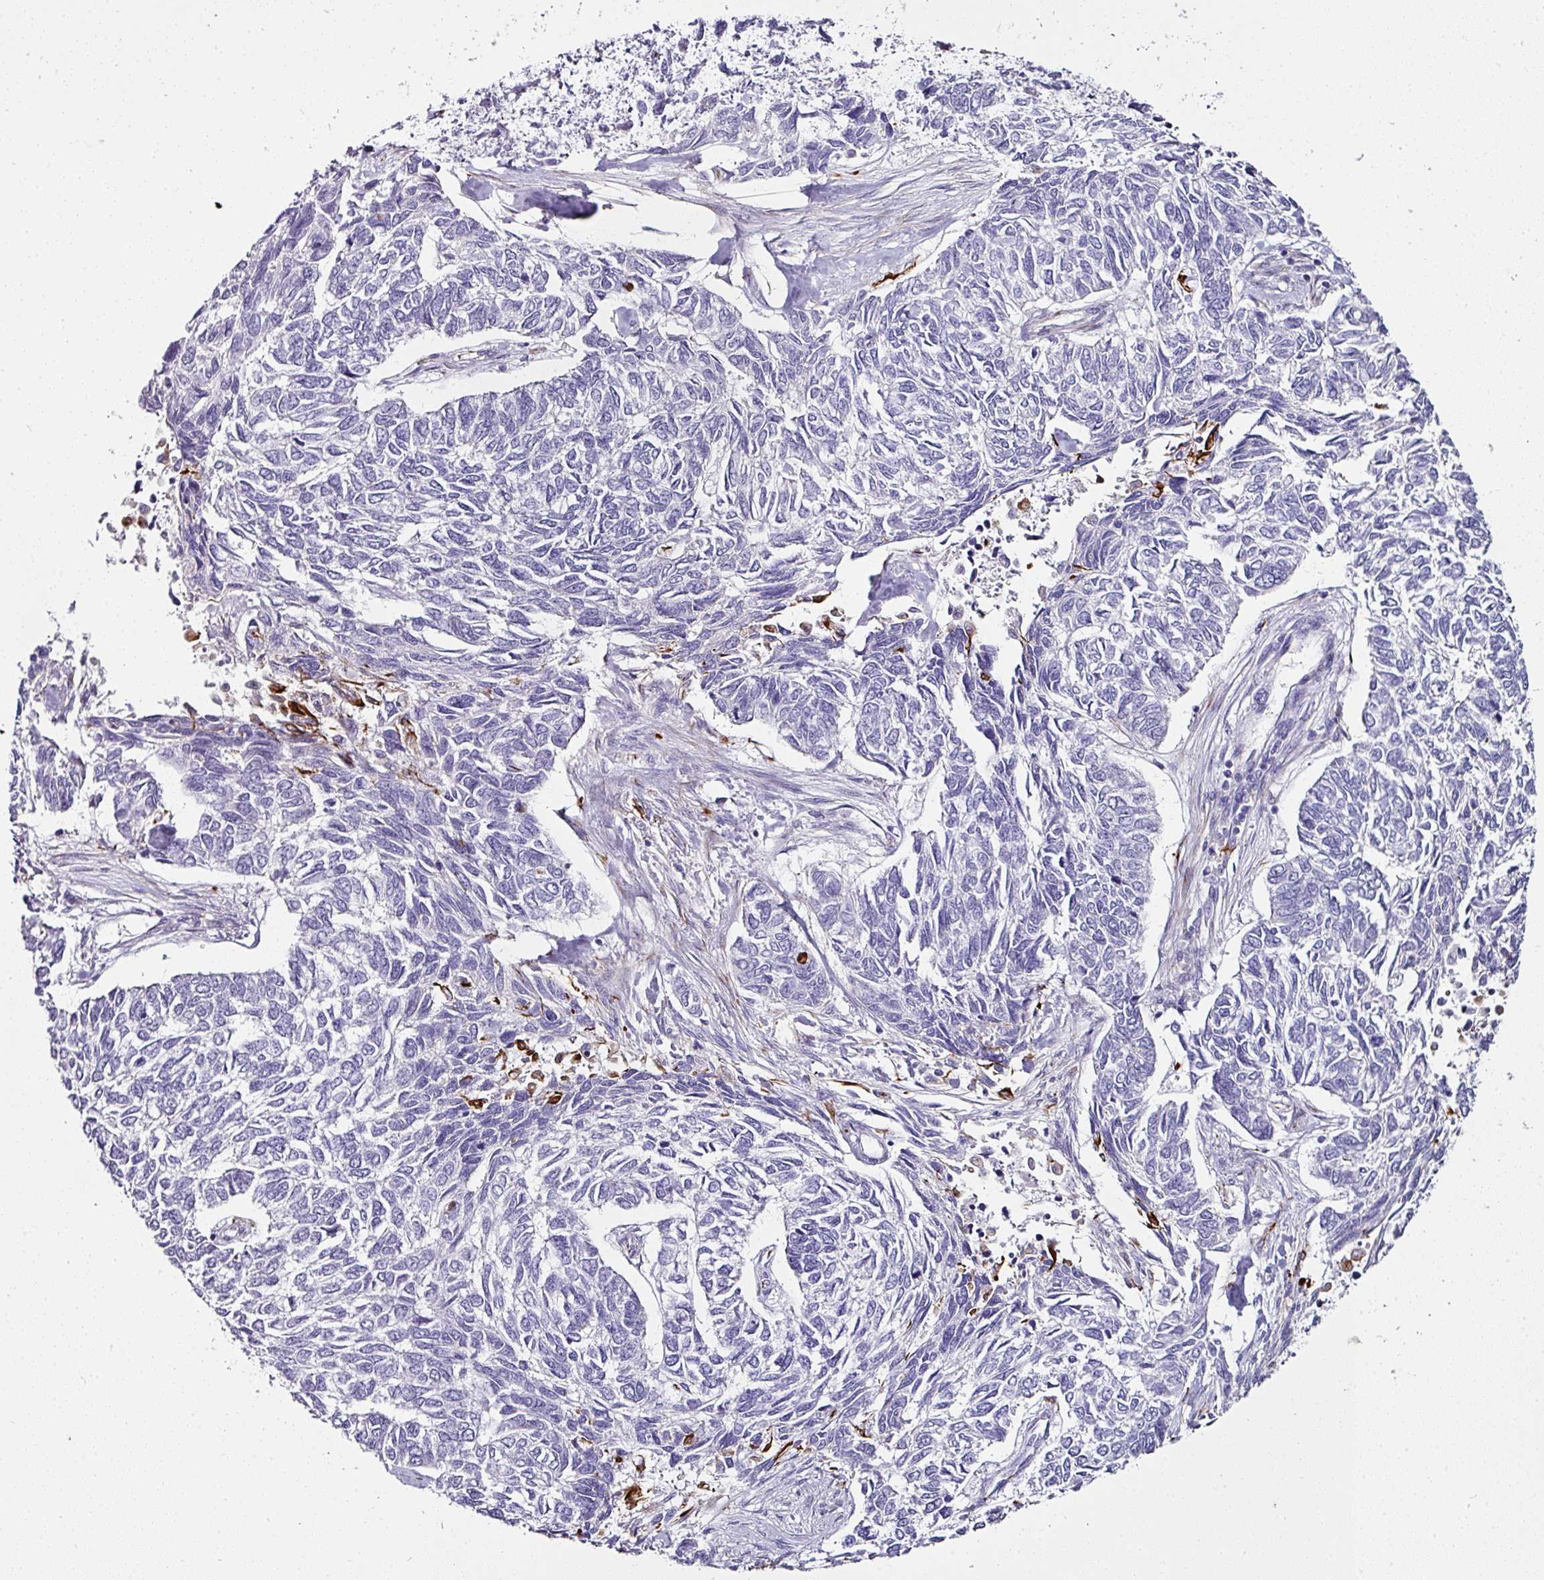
{"staining": {"intensity": "negative", "quantity": "none", "location": "none"}, "tissue": "skin cancer", "cell_type": "Tumor cells", "image_type": "cancer", "snomed": [{"axis": "morphology", "description": "Basal cell carcinoma"}, {"axis": "topography", "description": "Skin"}], "caption": "Photomicrograph shows no protein expression in tumor cells of skin cancer tissue.", "gene": "TMPRSS9", "patient": {"sex": "female", "age": 65}}